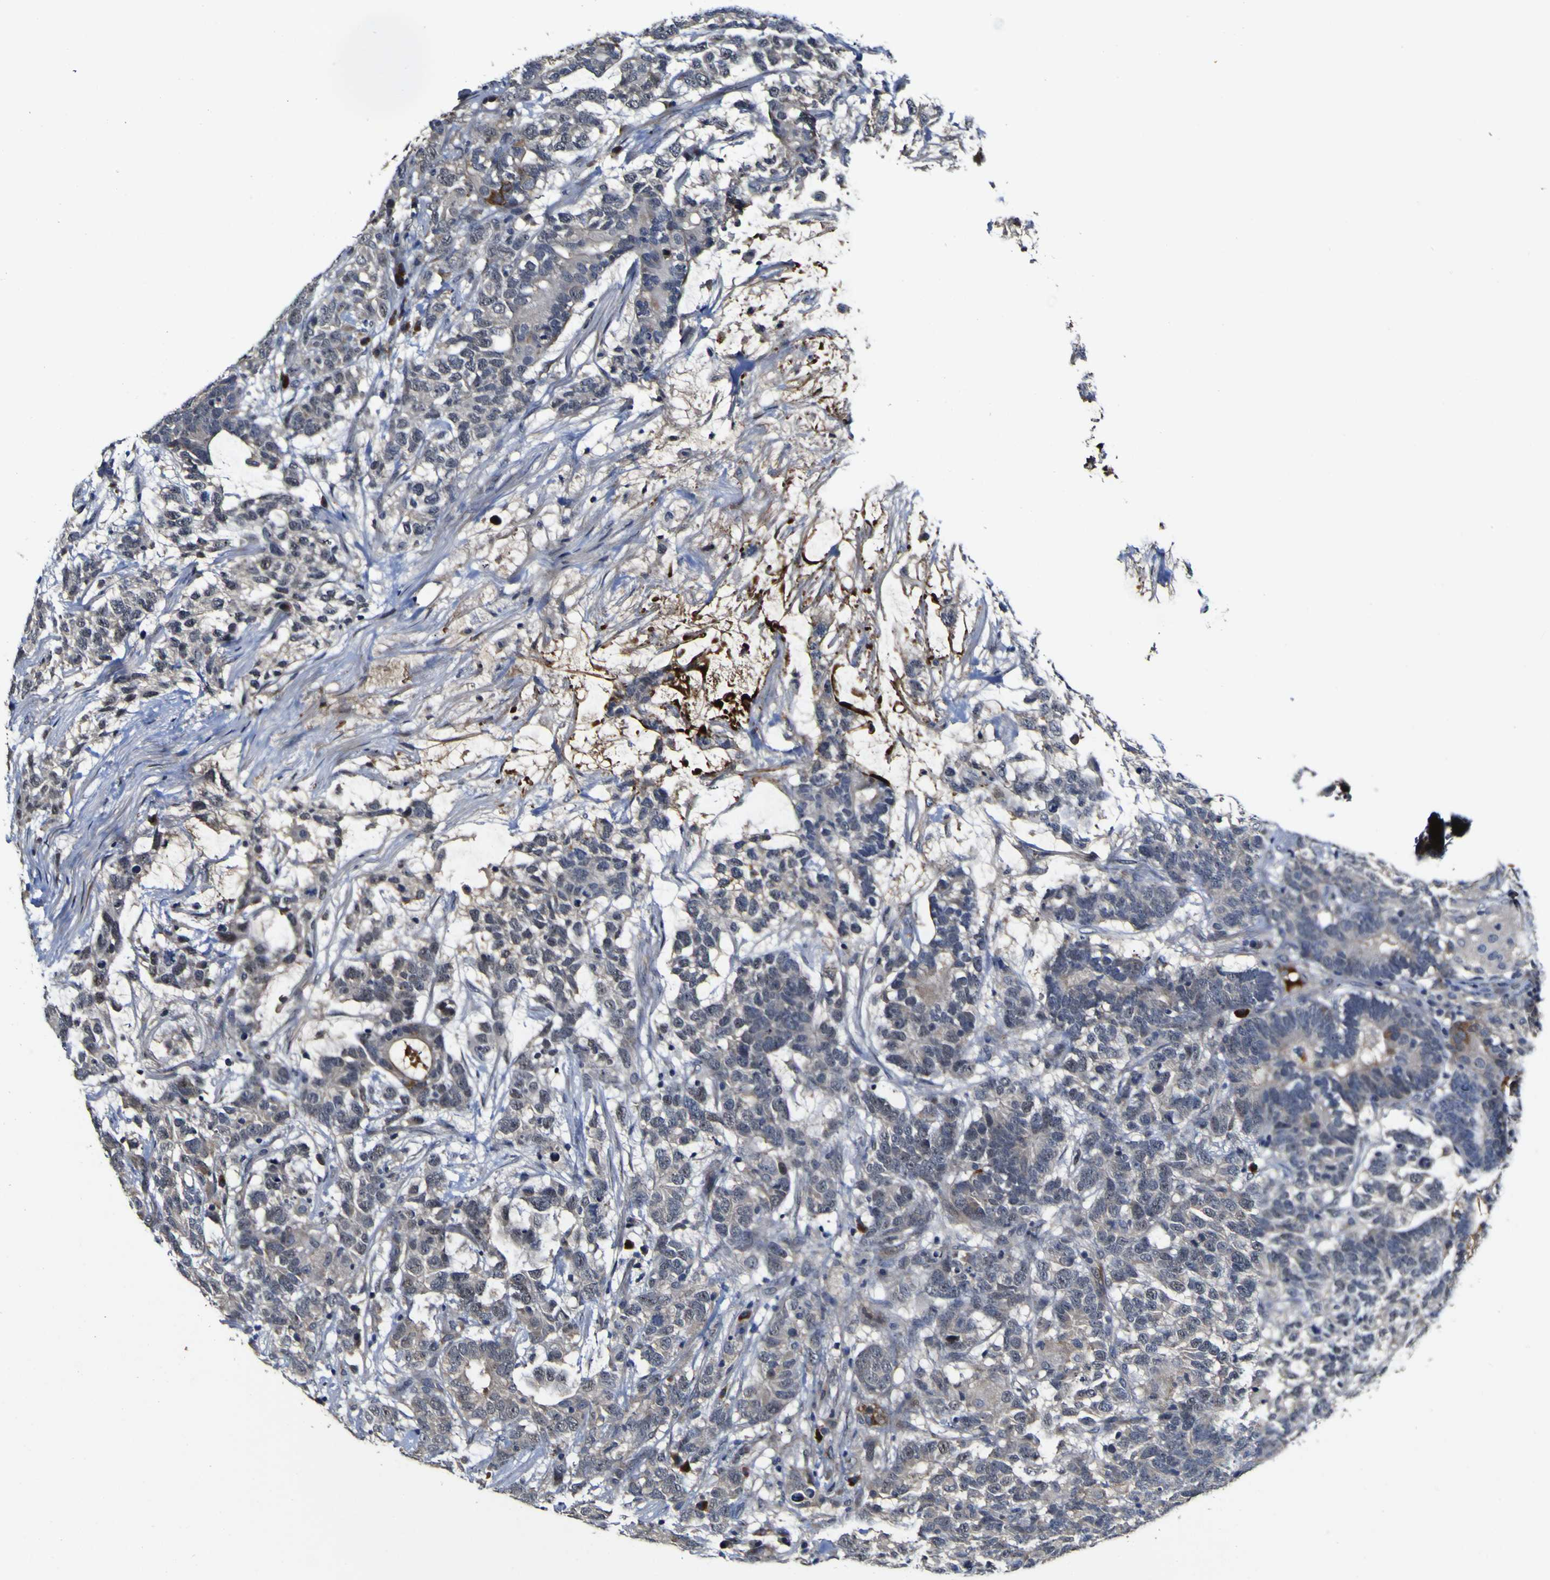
{"staining": {"intensity": "negative", "quantity": "none", "location": "none"}, "tissue": "testis cancer", "cell_type": "Tumor cells", "image_type": "cancer", "snomed": [{"axis": "morphology", "description": "Carcinoma, Embryonal, NOS"}, {"axis": "topography", "description": "Testis"}], "caption": "High magnification brightfield microscopy of testis cancer (embryonal carcinoma) stained with DAB (brown) and counterstained with hematoxylin (blue): tumor cells show no significant positivity.", "gene": "CCL2", "patient": {"sex": "male", "age": 26}}